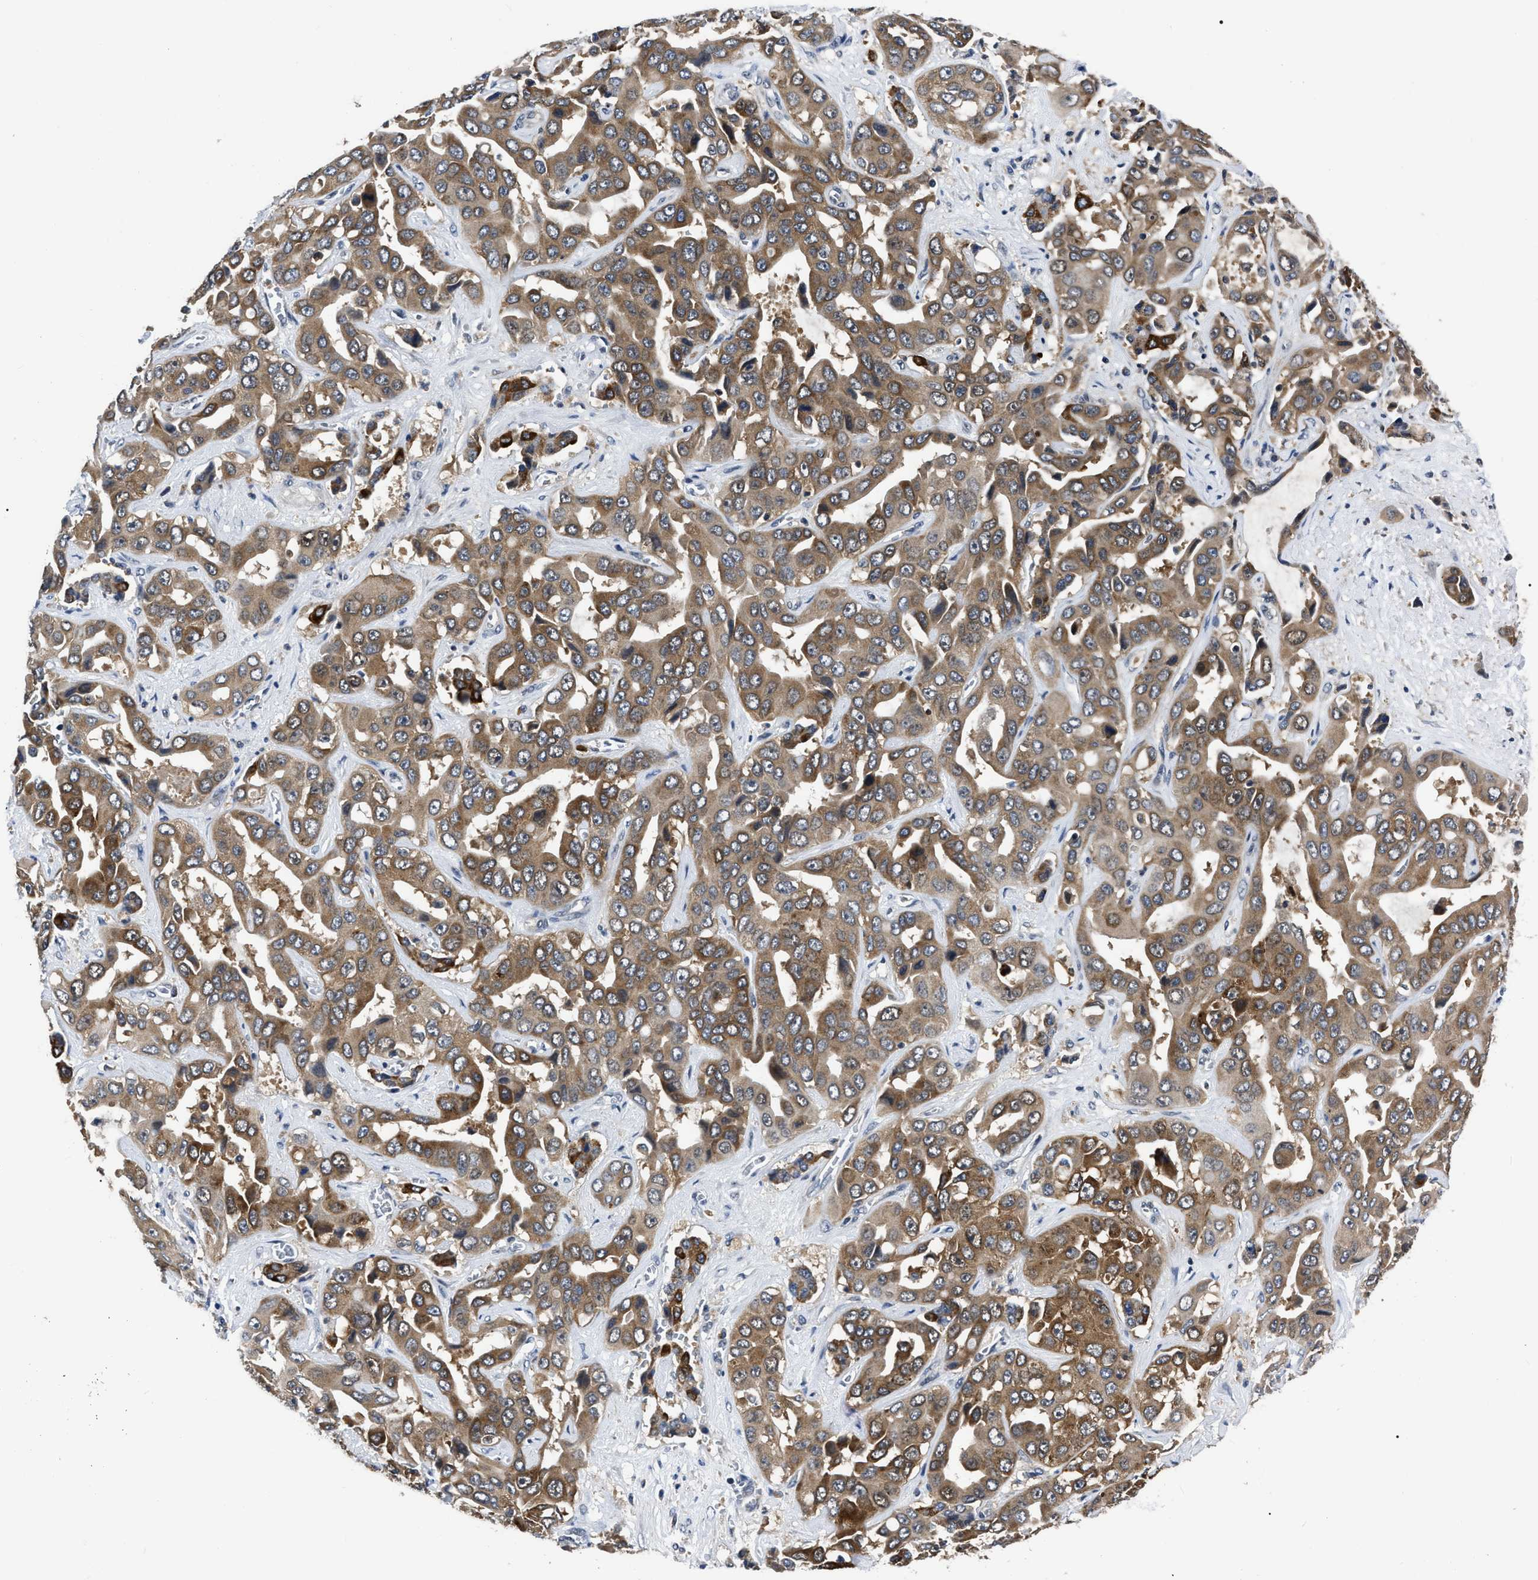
{"staining": {"intensity": "moderate", "quantity": ">75%", "location": "cytoplasmic/membranous"}, "tissue": "liver cancer", "cell_type": "Tumor cells", "image_type": "cancer", "snomed": [{"axis": "morphology", "description": "Cholangiocarcinoma"}, {"axis": "topography", "description": "Liver"}], "caption": "Immunohistochemistry (DAB) staining of human liver cholangiocarcinoma exhibits moderate cytoplasmic/membranous protein staining in approximately >75% of tumor cells.", "gene": "GET4", "patient": {"sex": "female", "age": 52}}